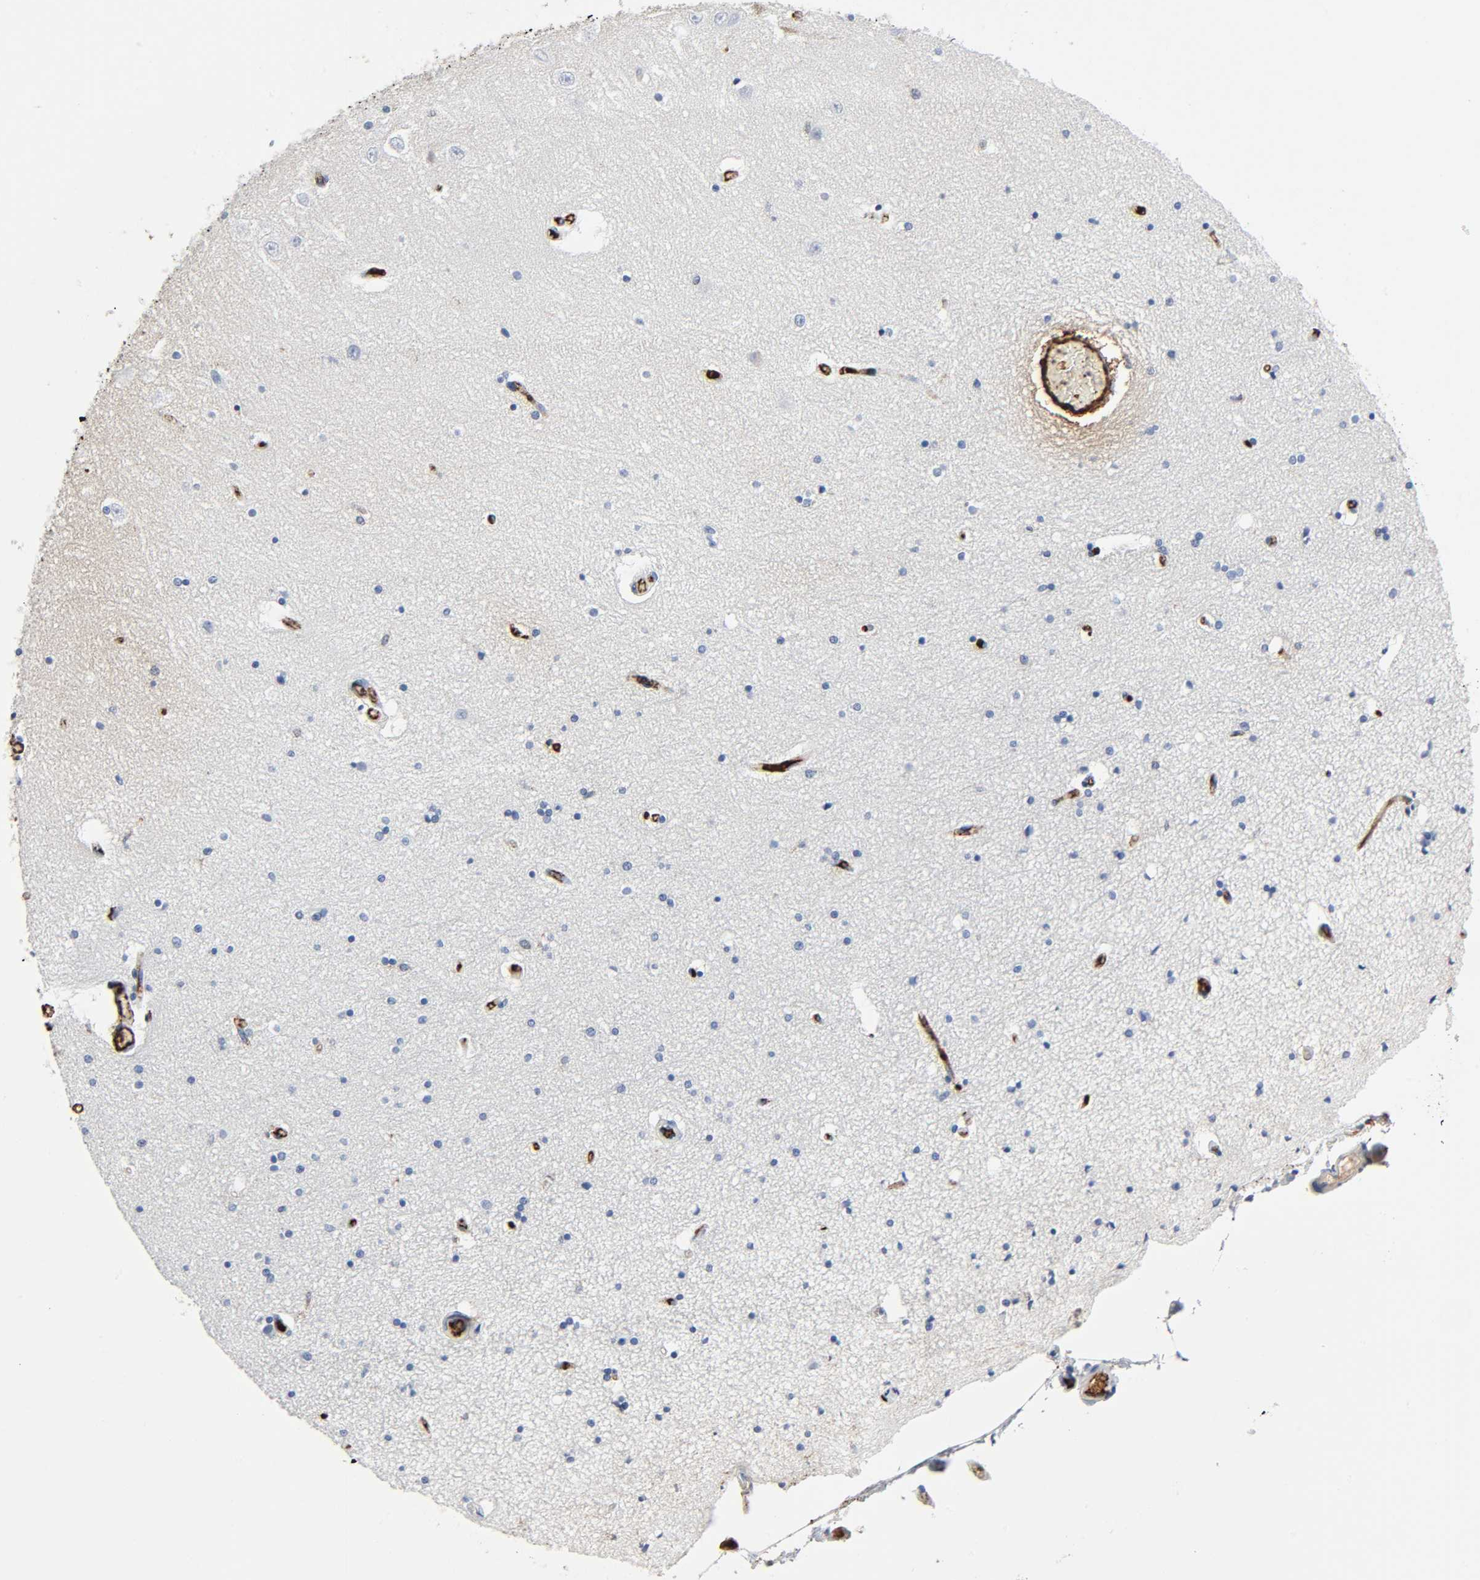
{"staining": {"intensity": "negative", "quantity": "none", "location": "none"}, "tissue": "hippocampus", "cell_type": "Glial cells", "image_type": "normal", "snomed": [{"axis": "morphology", "description": "Normal tissue, NOS"}, {"axis": "topography", "description": "Hippocampus"}], "caption": "IHC of normal hippocampus reveals no staining in glial cells.", "gene": "C3", "patient": {"sex": "female", "age": 54}}